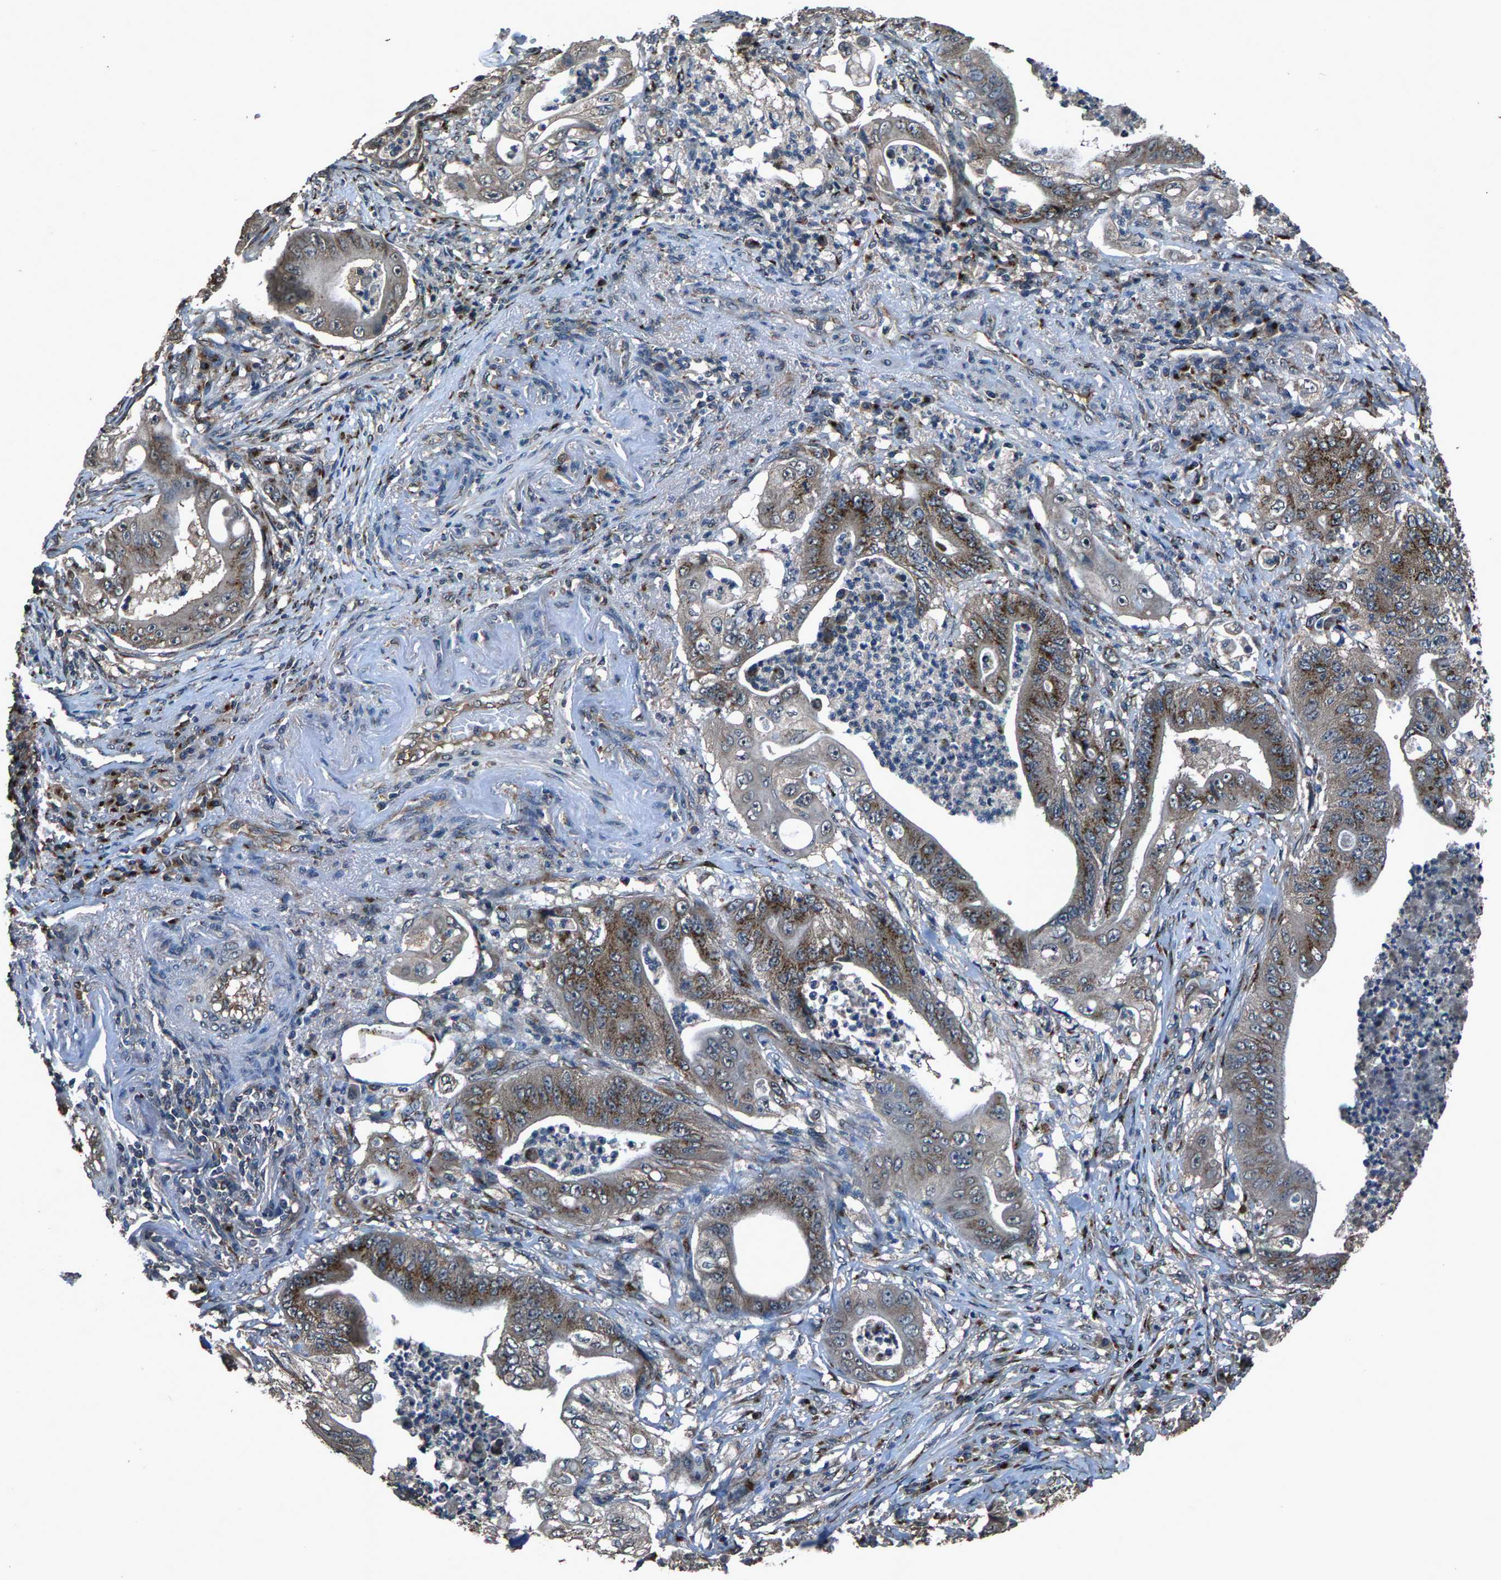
{"staining": {"intensity": "moderate", "quantity": "25%-75%", "location": "cytoplasmic/membranous"}, "tissue": "stomach cancer", "cell_type": "Tumor cells", "image_type": "cancer", "snomed": [{"axis": "morphology", "description": "Adenocarcinoma, NOS"}, {"axis": "topography", "description": "Stomach"}], "caption": "This image shows adenocarcinoma (stomach) stained with IHC to label a protein in brown. The cytoplasmic/membranous of tumor cells show moderate positivity for the protein. Nuclei are counter-stained blue.", "gene": "SLC38A10", "patient": {"sex": "female", "age": 73}}